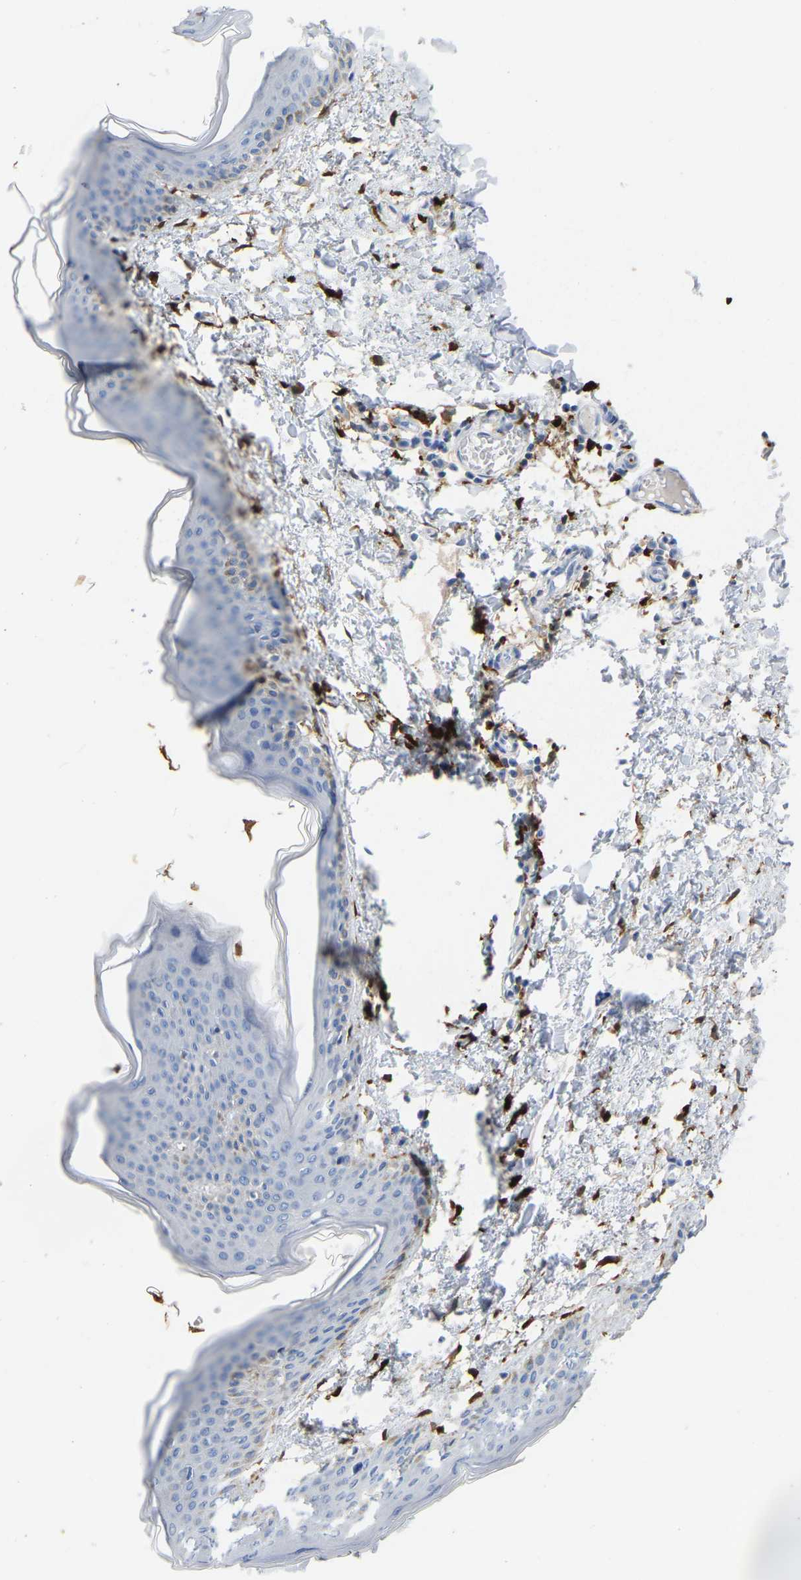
{"staining": {"intensity": "moderate", "quantity": "<25%", "location": "cytoplasmic/membranous"}, "tissue": "skin", "cell_type": "Fibroblasts", "image_type": "normal", "snomed": [{"axis": "morphology", "description": "Normal tissue, NOS"}, {"axis": "topography", "description": "Skin"}], "caption": "A brown stain highlights moderate cytoplasmic/membranous staining of a protein in fibroblasts of benign skin. The staining is performed using DAB (3,3'-diaminobenzidine) brown chromogen to label protein expression. The nuclei are counter-stained blue using hematoxylin.", "gene": "ULBP2", "patient": {"sex": "female", "age": 17}}